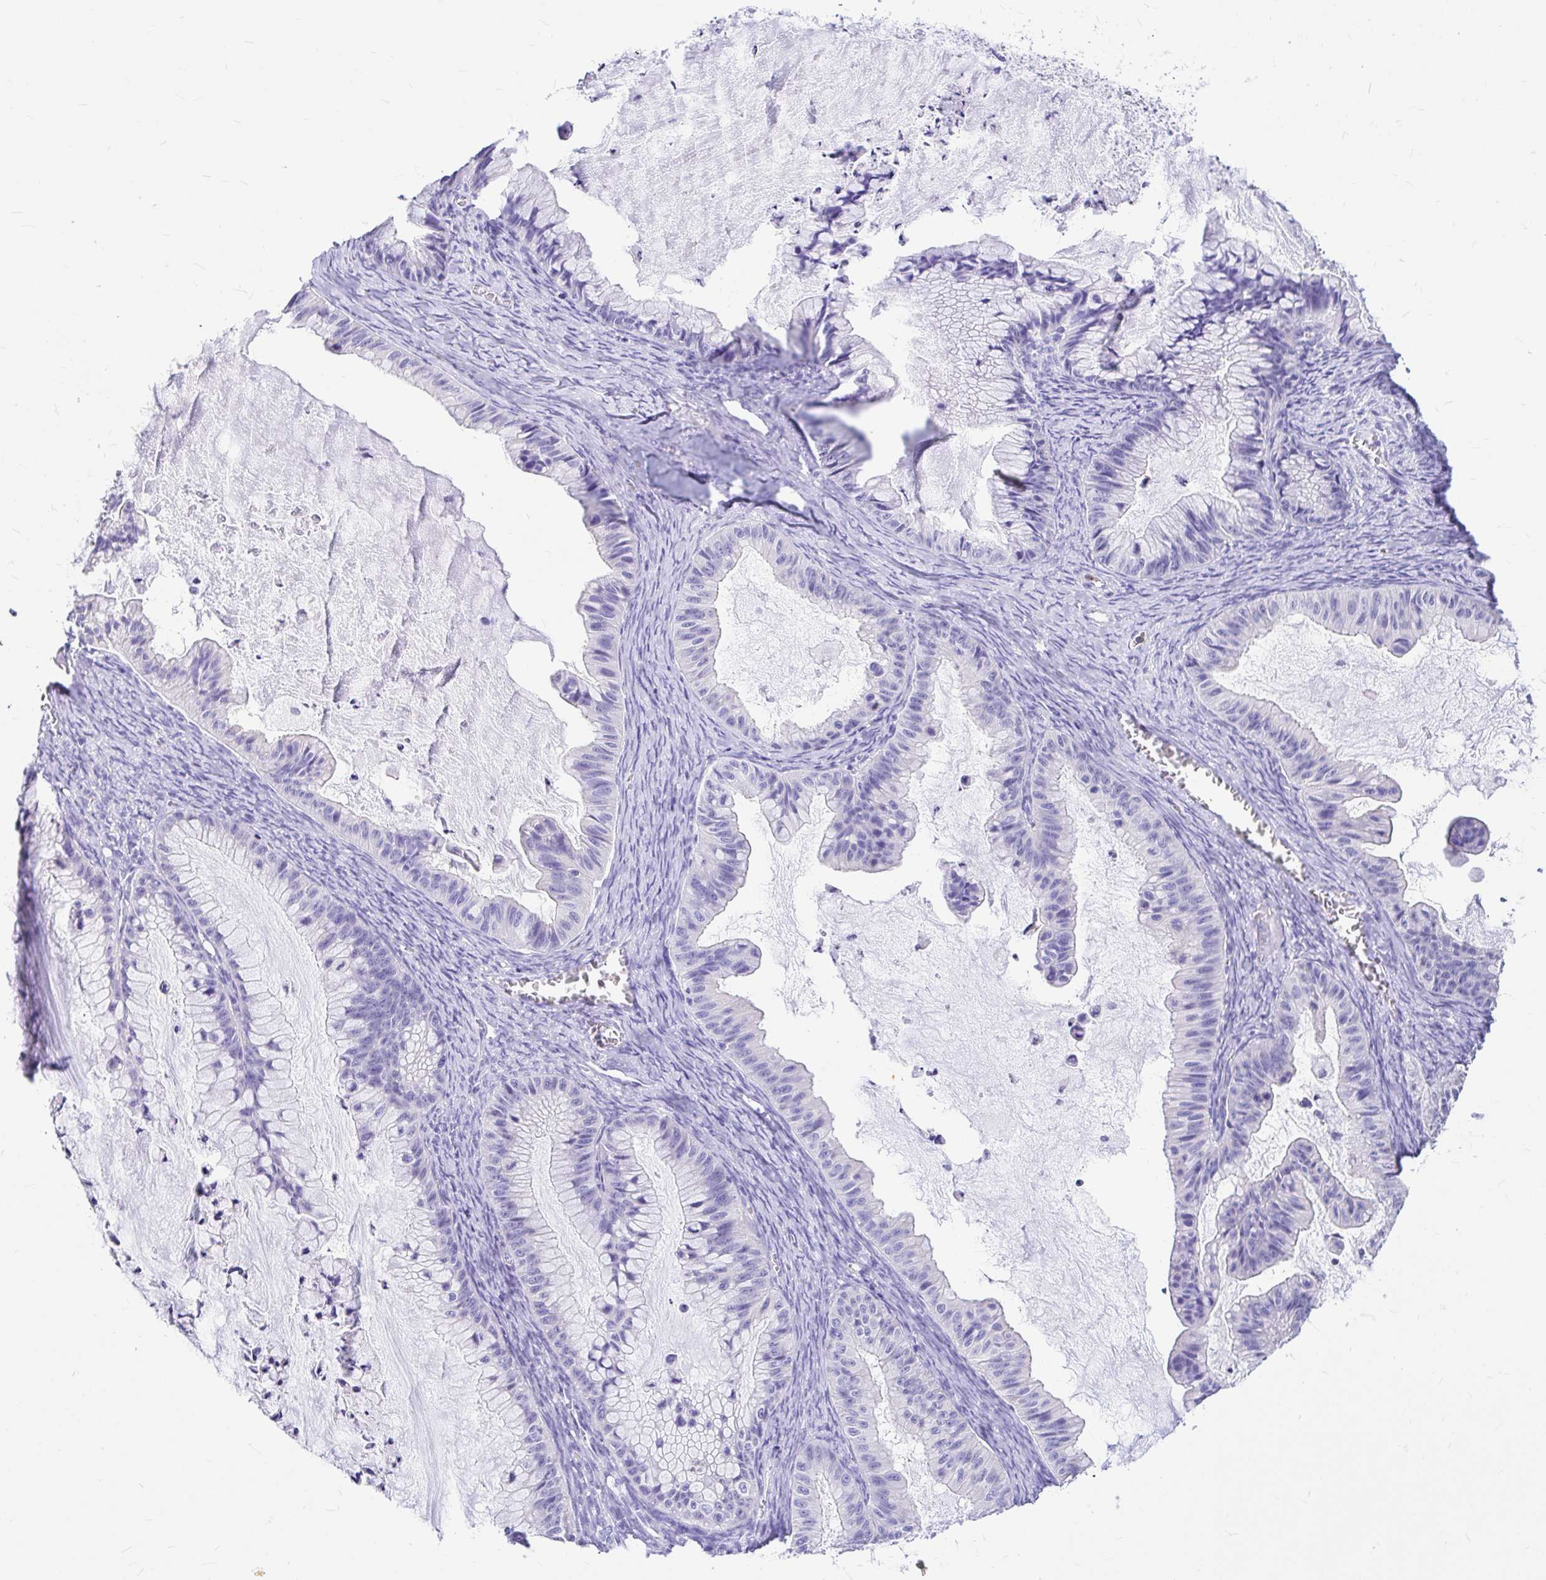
{"staining": {"intensity": "negative", "quantity": "none", "location": "none"}, "tissue": "ovarian cancer", "cell_type": "Tumor cells", "image_type": "cancer", "snomed": [{"axis": "morphology", "description": "Cystadenocarcinoma, mucinous, NOS"}, {"axis": "topography", "description": "Ovary"}], "caption": "The immunohistochemistry image has no significant staining in tumor cells of ovarian cancer (mucinous cystadenocarcinoma) tissue.", "gene": "CLEC1B", "patient": {"sex": "female", "age": 72}}